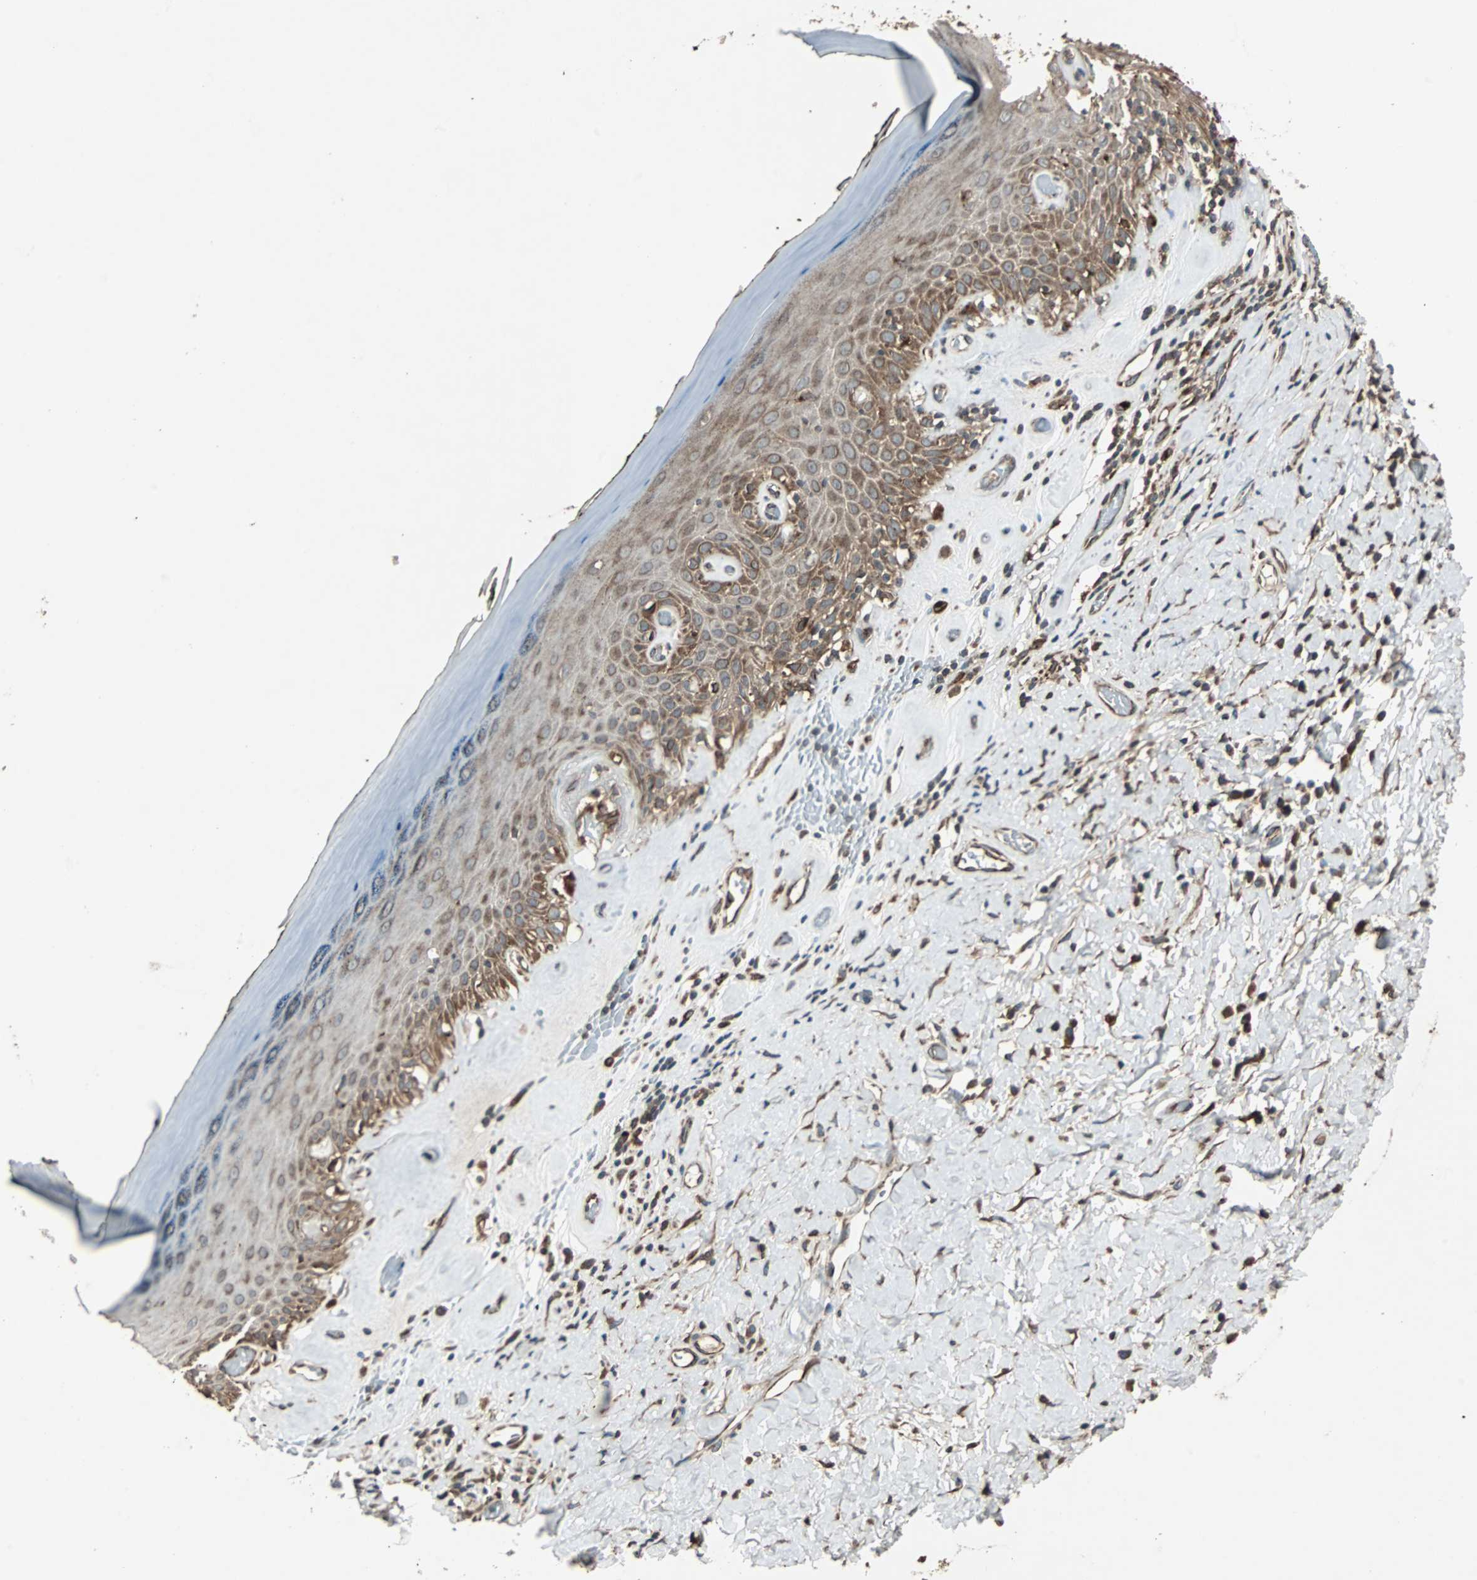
{"staining": {"intensity": "moderate", "quantity": "25%-75%", "location": "cytoplasmic/membranous"}, "tissue": "skin", "cell_type": "Epidermal cells", "image_type": "normal", "snomed": [{"axis": "morphology", "description": "Normal tissue, NOS"}, {"axis": "morphology", "description": "Inflammation, NOS"}, {"axis": "topography", "description": "Vulva"}], "caption": "IHC of benign skin shows medium levels of moderate cytoplasmic/membranous expression in approximately 25%-75% of epidermal cells. The staining was performed using DAB, with brown indicating positive protein expression. Nuclei are stained blue with hematoxylin.", "gene": "RAB7A", "patient": {"sex": "female", "age": 84}}